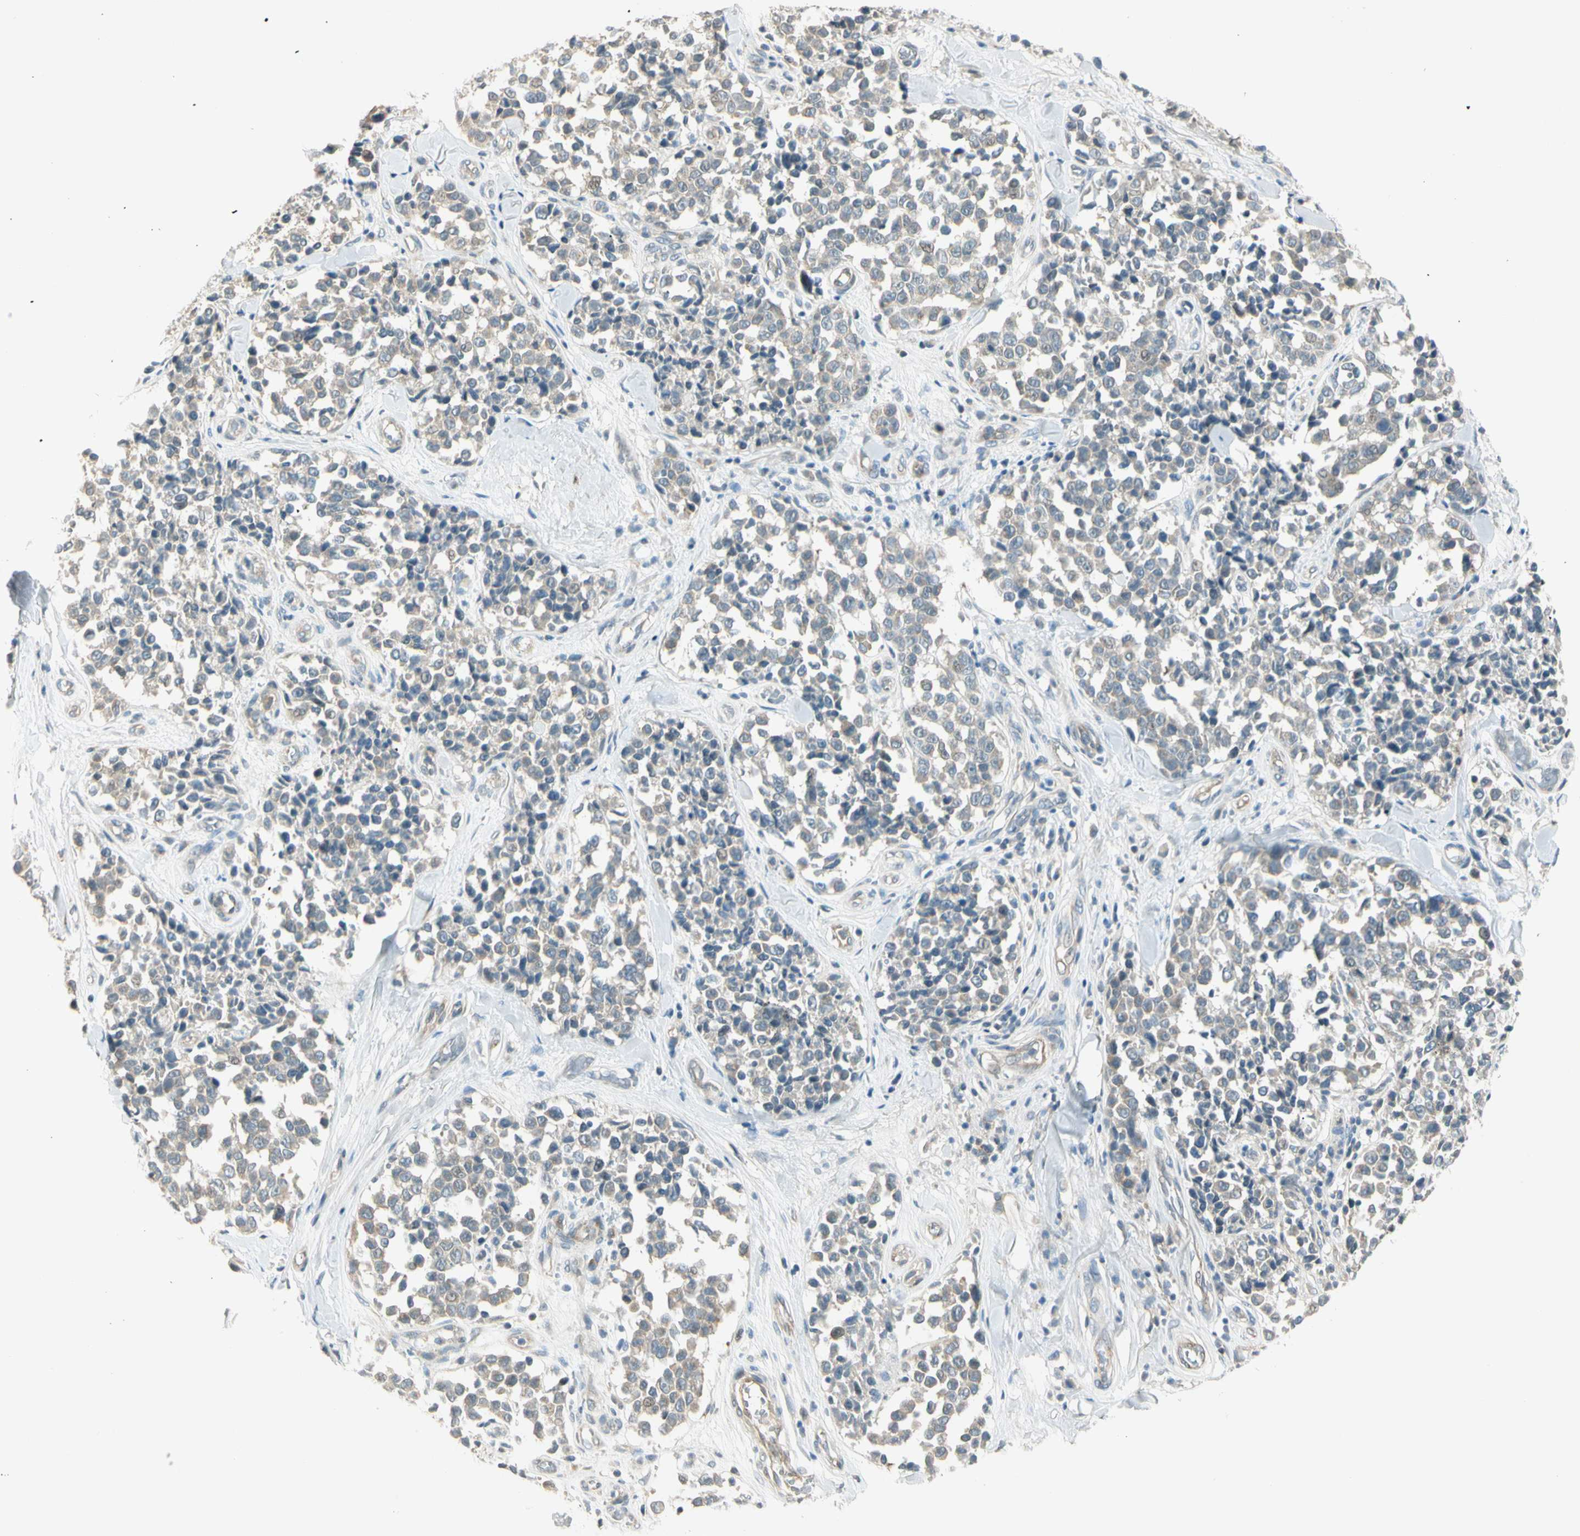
{"staining": {"intensity": "negative", "quantity": "none", "location": "none"}, "tissue": "melanoma", "cell_type": "Tumor cells", "image_type": "cancer", "snomed": [{"axis": "morphology", "description": "Malignant melanoma, NOS"}, {"axis": "topography", "description": "Skin"}], "caption": "Tumor cells show no significant protein staining in malignant melanoma.", "gene": "PCDHB15", "patient": {"sex": "female", "age": 64}}